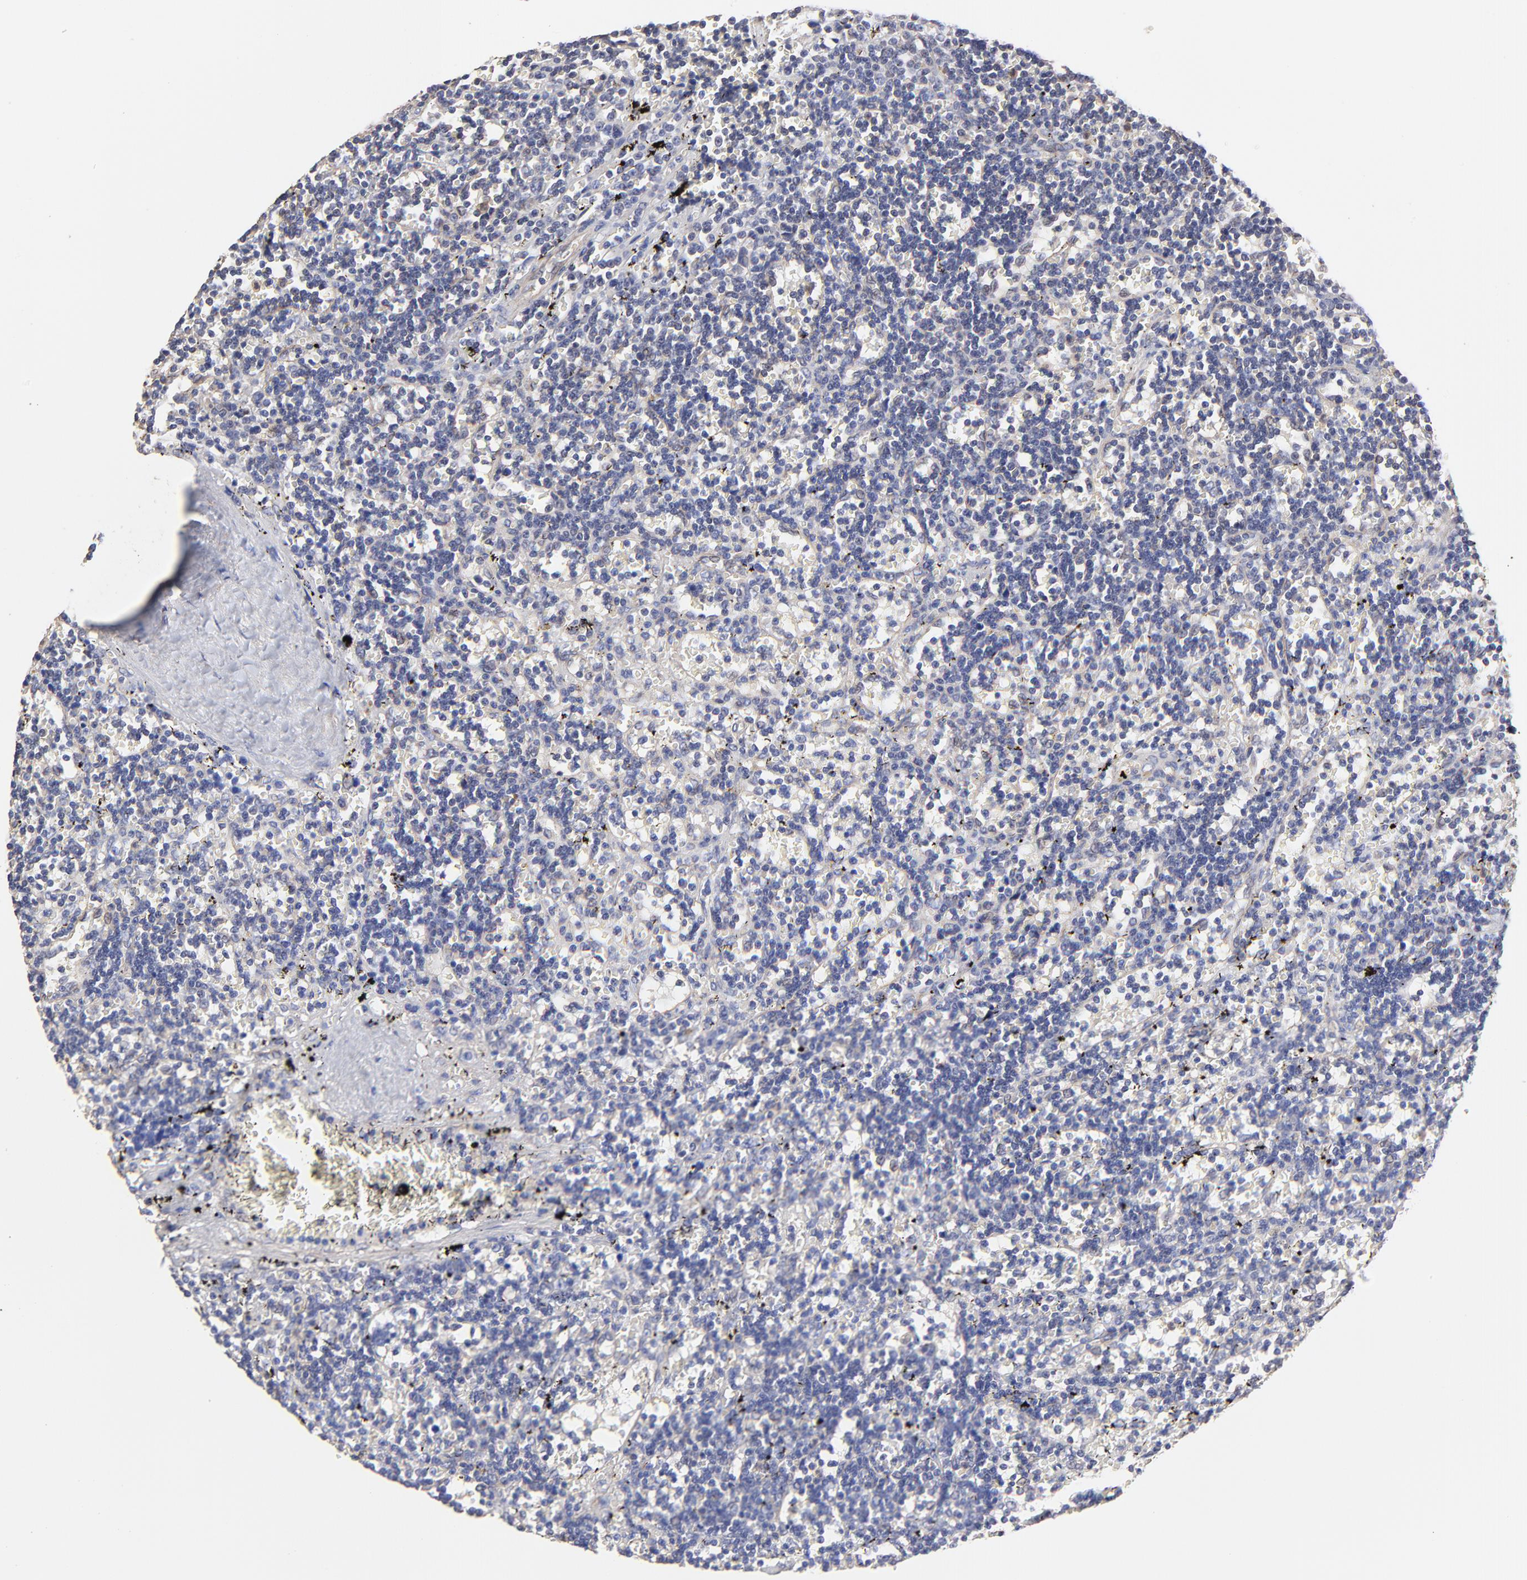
{"staining": {"intensity": "negative", "quantity": "none", "location": "none"}, "tissue": "lymphoma", "cell_type": "Tumor cells", "image_type": "cancer", "snomed": [{"axis": "morphology", "description": "Malignant lymphoma, non-Hodgkin's type, Low grade"}, {"axis": "topography", "description": "Spleen"}], "caption": "Human lymphoma stained for a protein using IHC demonstrates no positivity in tumor cells.", "gene": "LRCH2", "patient": {"sex": "male", "age": 60}}